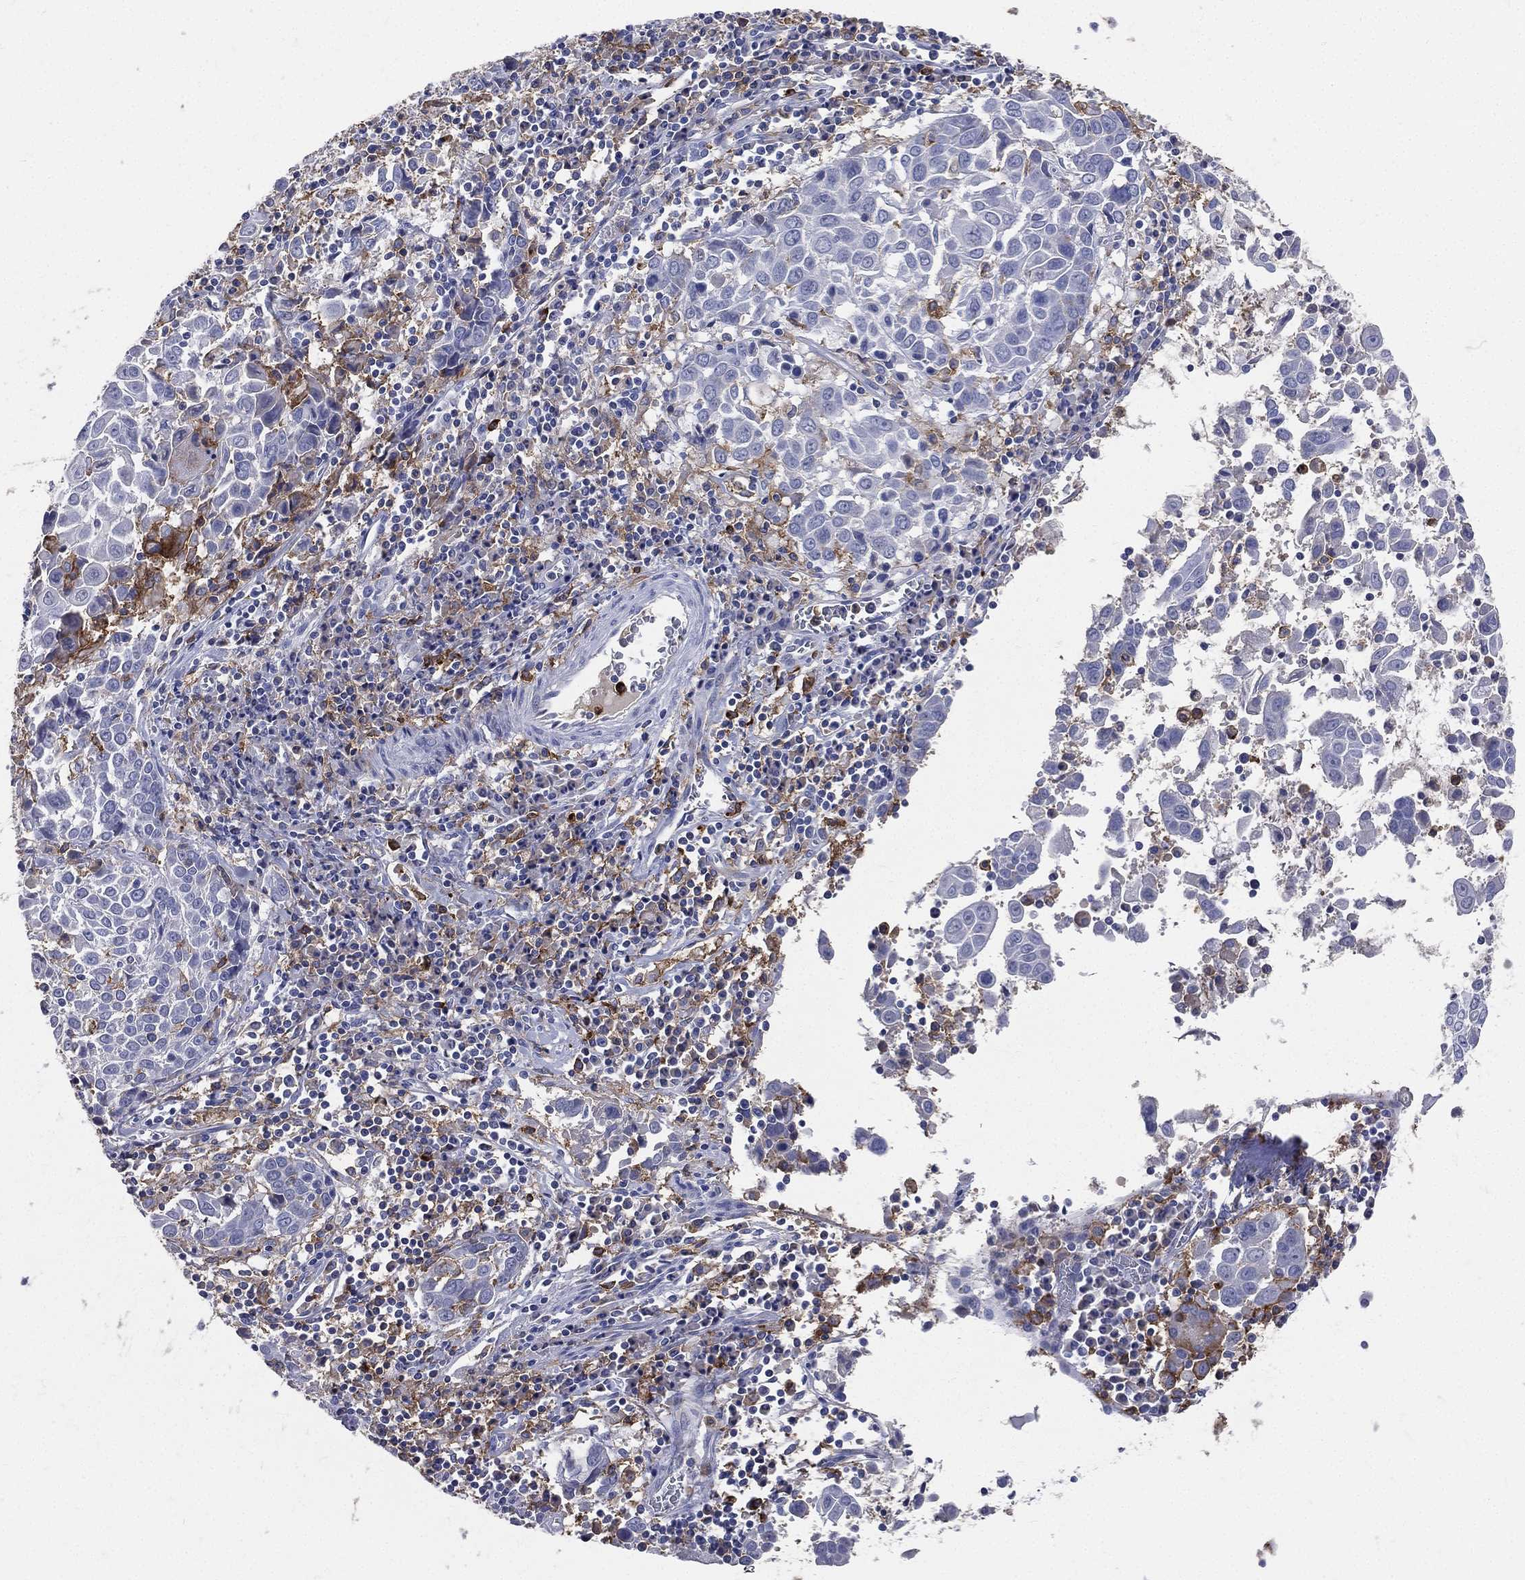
{"staining": {"intensity": "negative", "quantity": "none", "location": "none"}, "tissue": "lung cancer", "cell_type": "Tumor cells", "image_type": "cancer", "snomed": [{"axis": "morphology", "description": "Squamous cell carcinoma, NOS"}, {"axis": "topography", "description": "Lung"}], "caption": "High magnification brightfield microscopy of lung cancer (squamous cell carcinoma) stained with DAB (brown) and counterstained with hematoxylin (blue): tumor cells show no significant expression.", "gene": "CD33", "patient": {"sex": "male", "age": 57}}